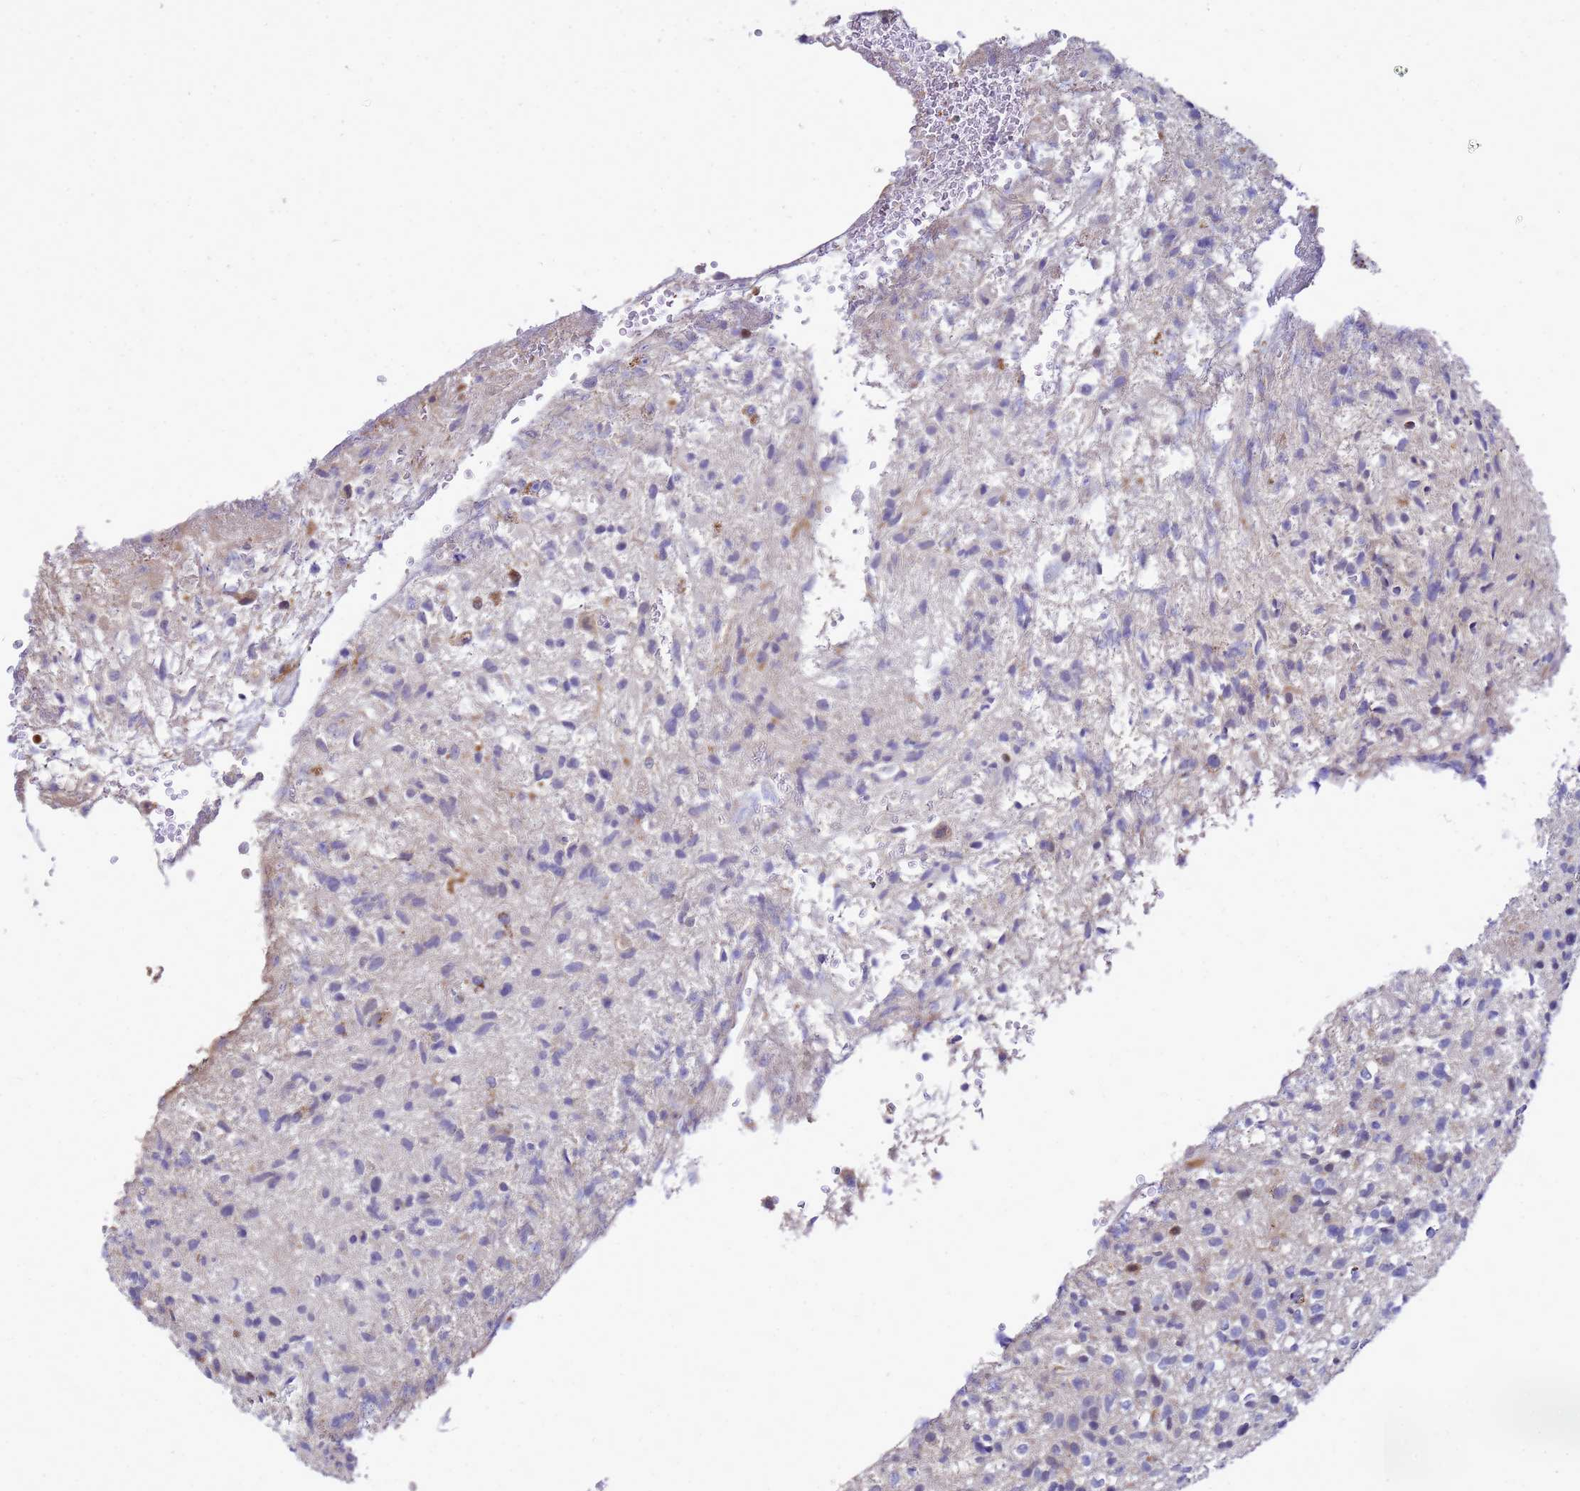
{"staining": {"intensity": "negative", "quantity": "none", "location": "none"}, "tissue": "glioma", "cell_type": "Tumor cells", "image_type": "cancer", "snomed": [{"axis": "morphology", "description": "Glioma, malignant, High grade"}, {"axis": "topography", "description": "Brain"}], "caption": "An immunohistochemistry (IHC) photomicrograph of glioma is shown. There is no staining in tumor cells of glioma. Nuclei are stained in blue.", "gene": "ENOPH1", "patient": {"sex": "male", "age": 56}}